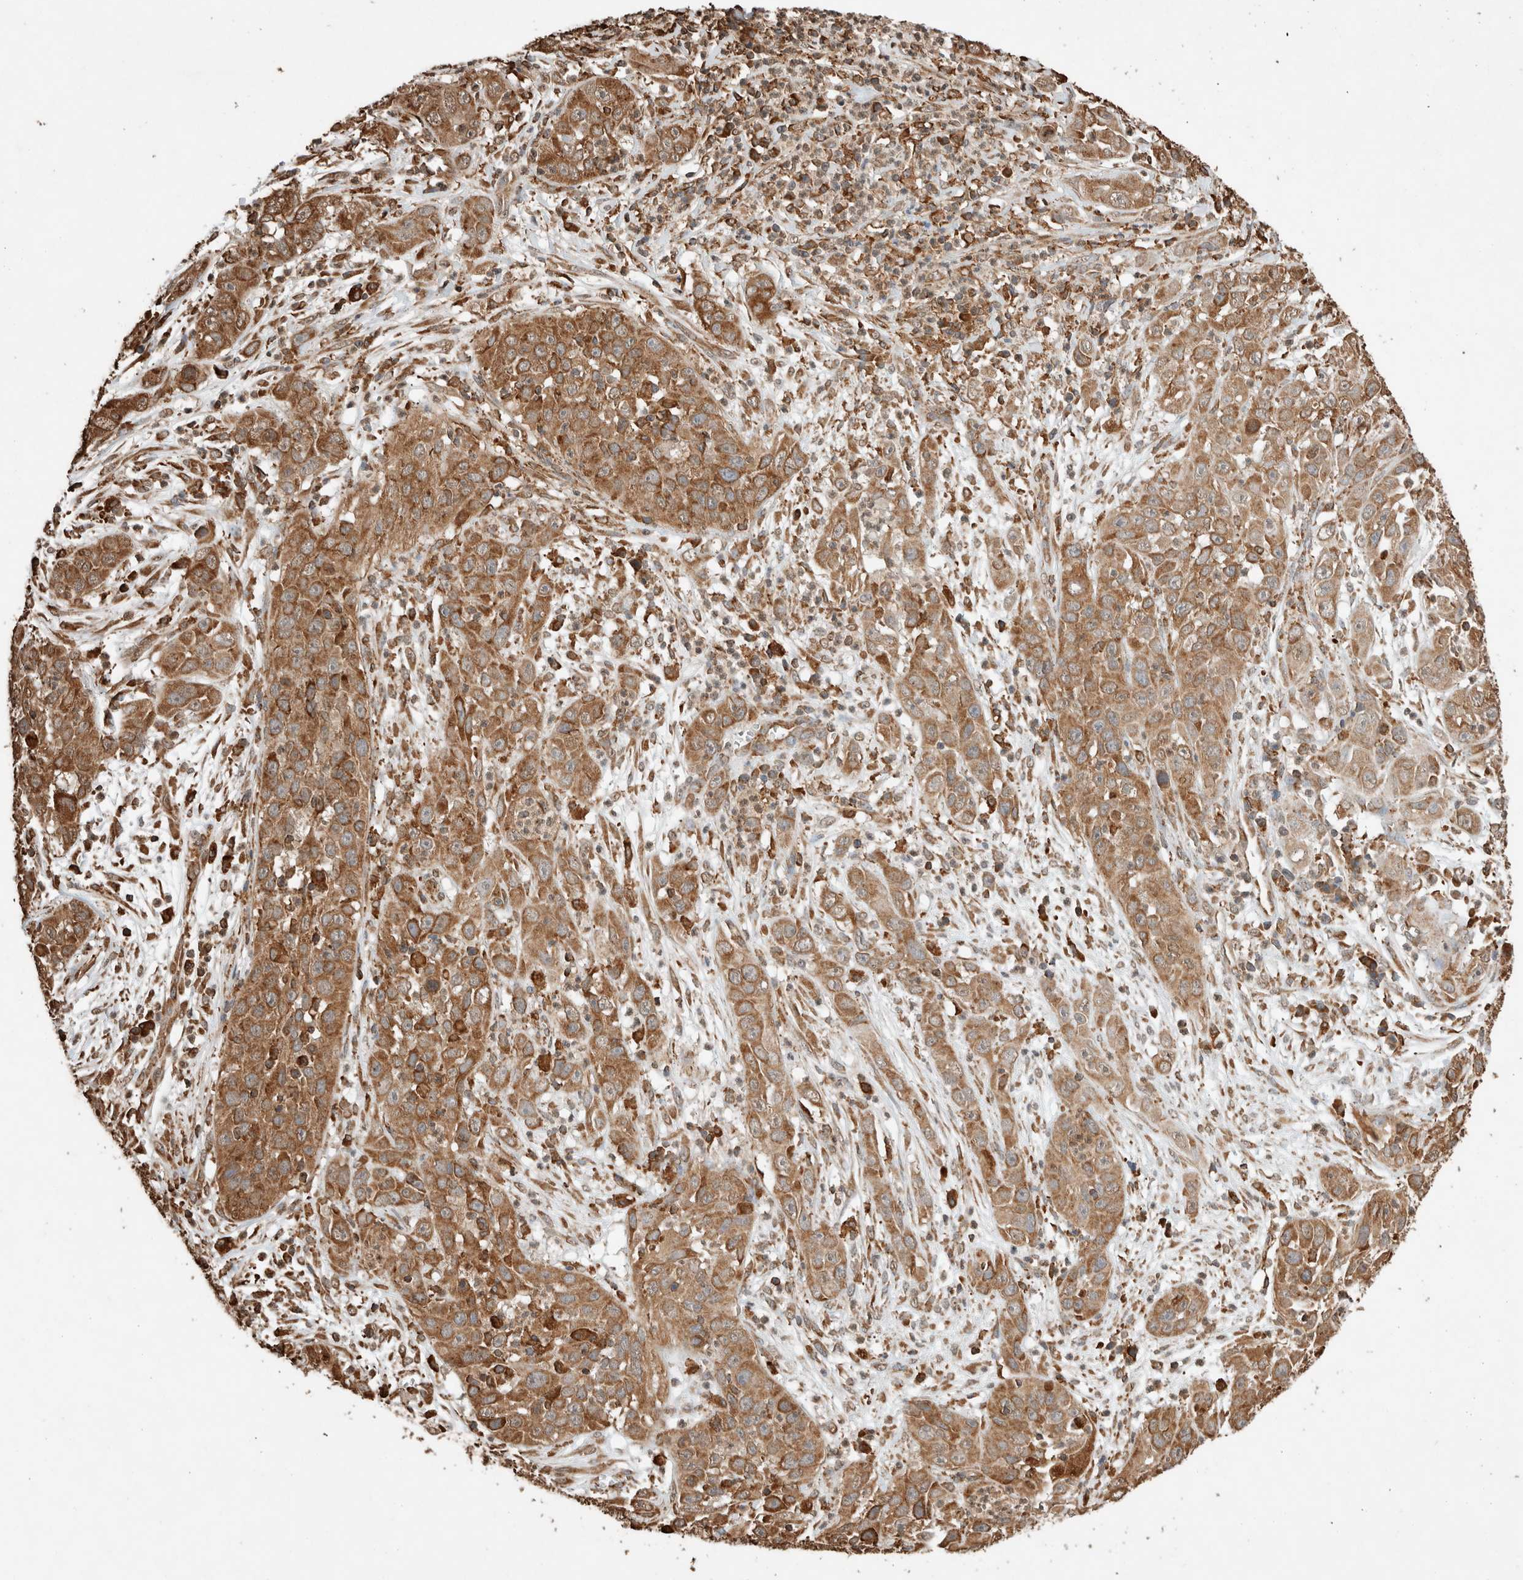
{"staining": {"intensity": "moderate", "quantity": ">75%", "location": "cytoplasmic/membranous"}, "tissue": "cervical cancer", "cell_type": "Tumor cells", "image_type": "cancer", "snomed": [{"axis": "morphology", "description": "Squamous cell carcinoma, NOS"}, {"axis": "topography", "description": "Cervix"}], "caption": "A brown stain highlights moderate cytoplasmic/membranous staining of a protein in human cervical cancer tumor cells.", "gene": "ERAP1", "patient": {"sex": "female", "age": 32}}